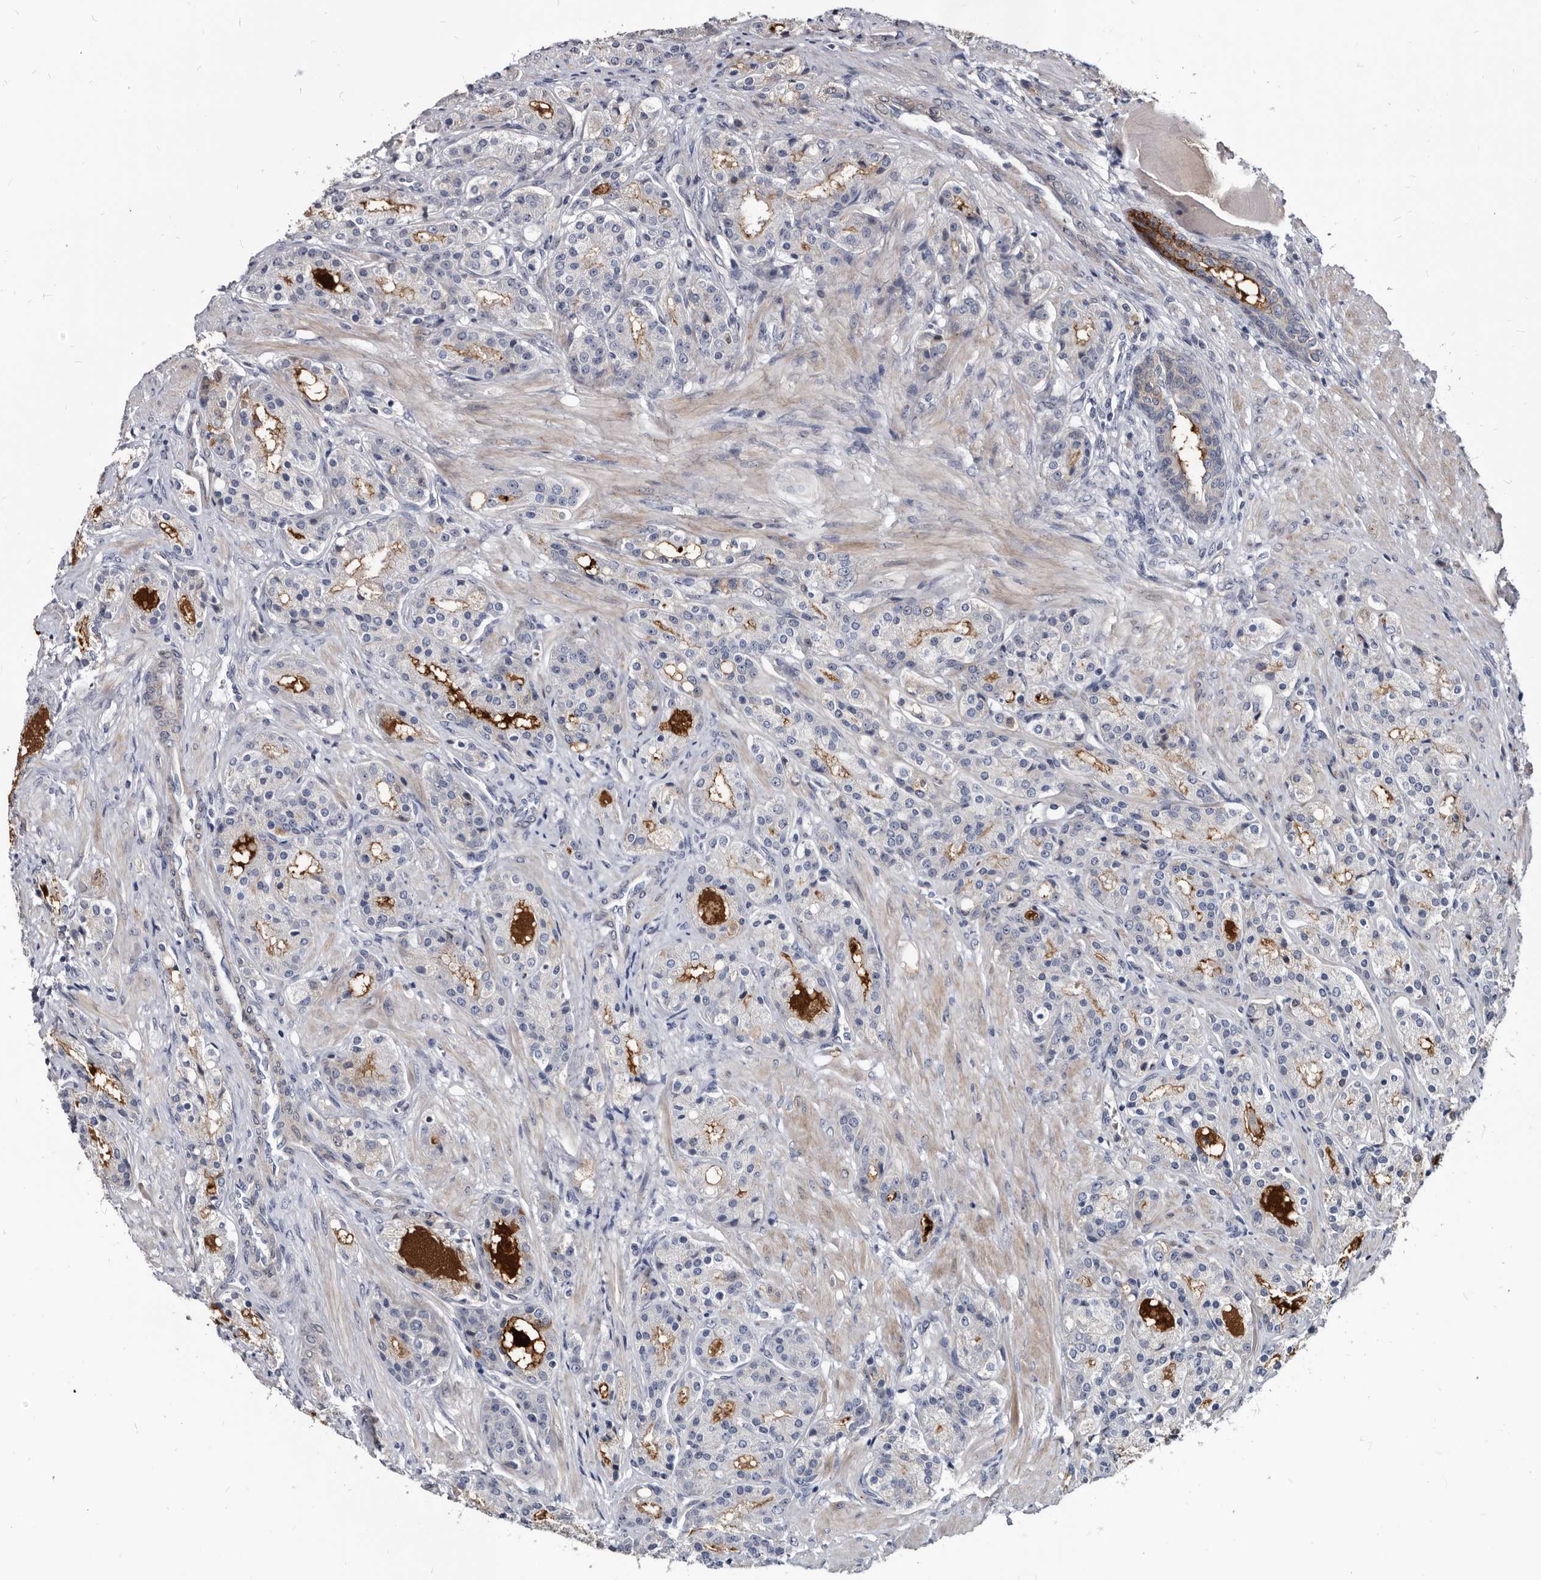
{"staining": {"intensity": "moderate", "quantity": "25%-75%", "location": "cytoplasmic/membranous"}, "tissue": "prostate cancer", "cell_type": "Tumor cells", "image_type": "cancer", "snomed": [{"axis": "morphology", "description": "Adenocarcinoma, High grade"}, {"axis": "topography", "description": "Prostate"}], "caption": "A medium amount of moderate cytoplasmic/membranous staining is present in approximately 25%-75% of tumor cells in prostate cancer tissue.", "gene": "PRSS8", "patient": {"sex": "male", "age": 60}}